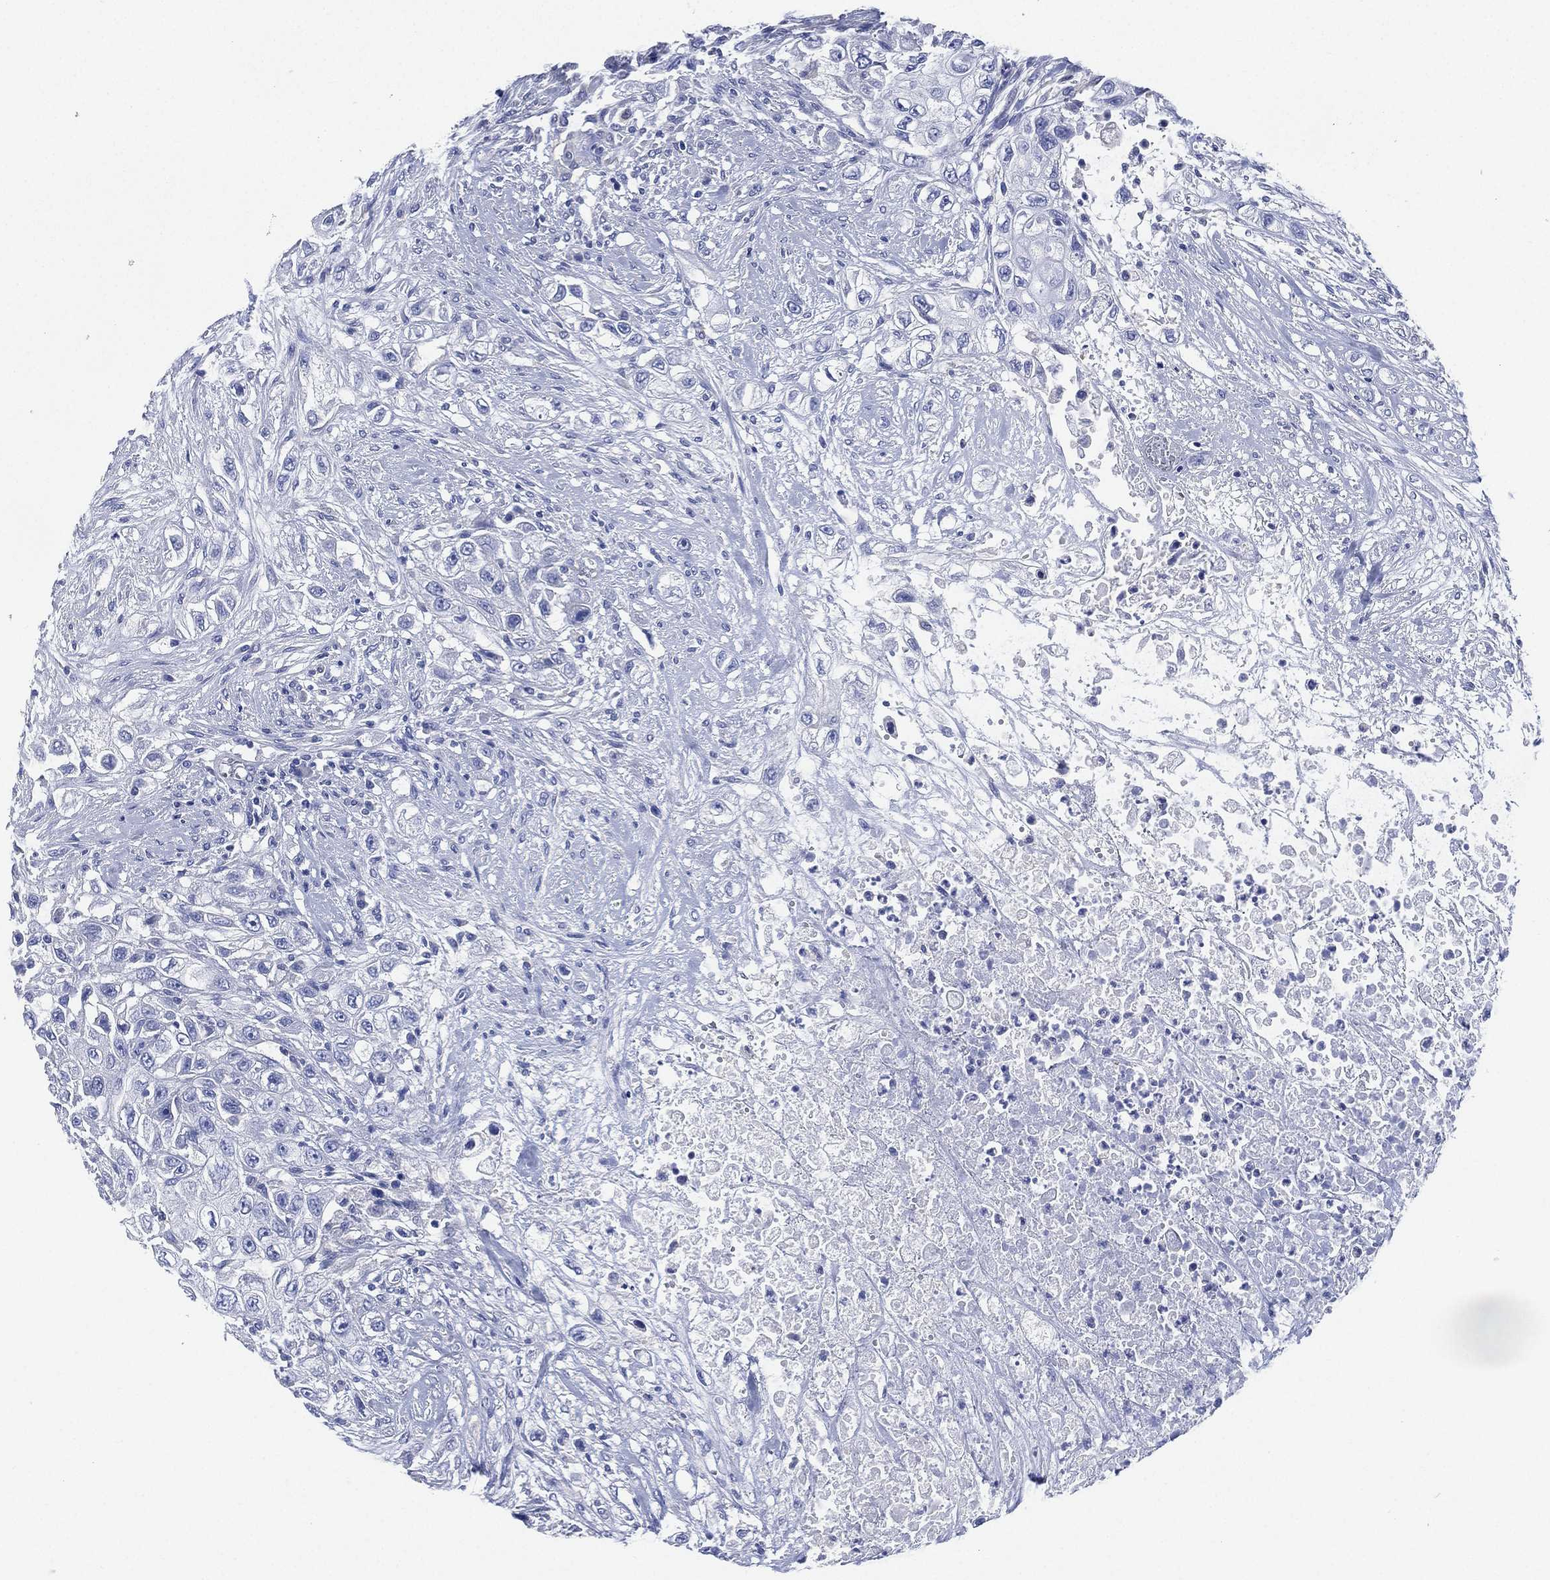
{"staining": {"intensity": "negative", "quantity": "none", "location": "none"}, "tissue": "urothelial cancer", "cell_type": "Tumor cells", "image_type": "cancer", "snomed": [{"axis": "morphology", "description": "Urothelial carcinoma, High grade"}, {"axis": "topography", "description": "Urinary bladder"}], "caption": "Tumor cells are negative for protein expression in human urothelial carcinoma (high-grade). (Immunohistochemistry, brightfield microscopy, high magnification).", "gene": "CCDC70", "patient": {"sex": "female", "age": 56}}